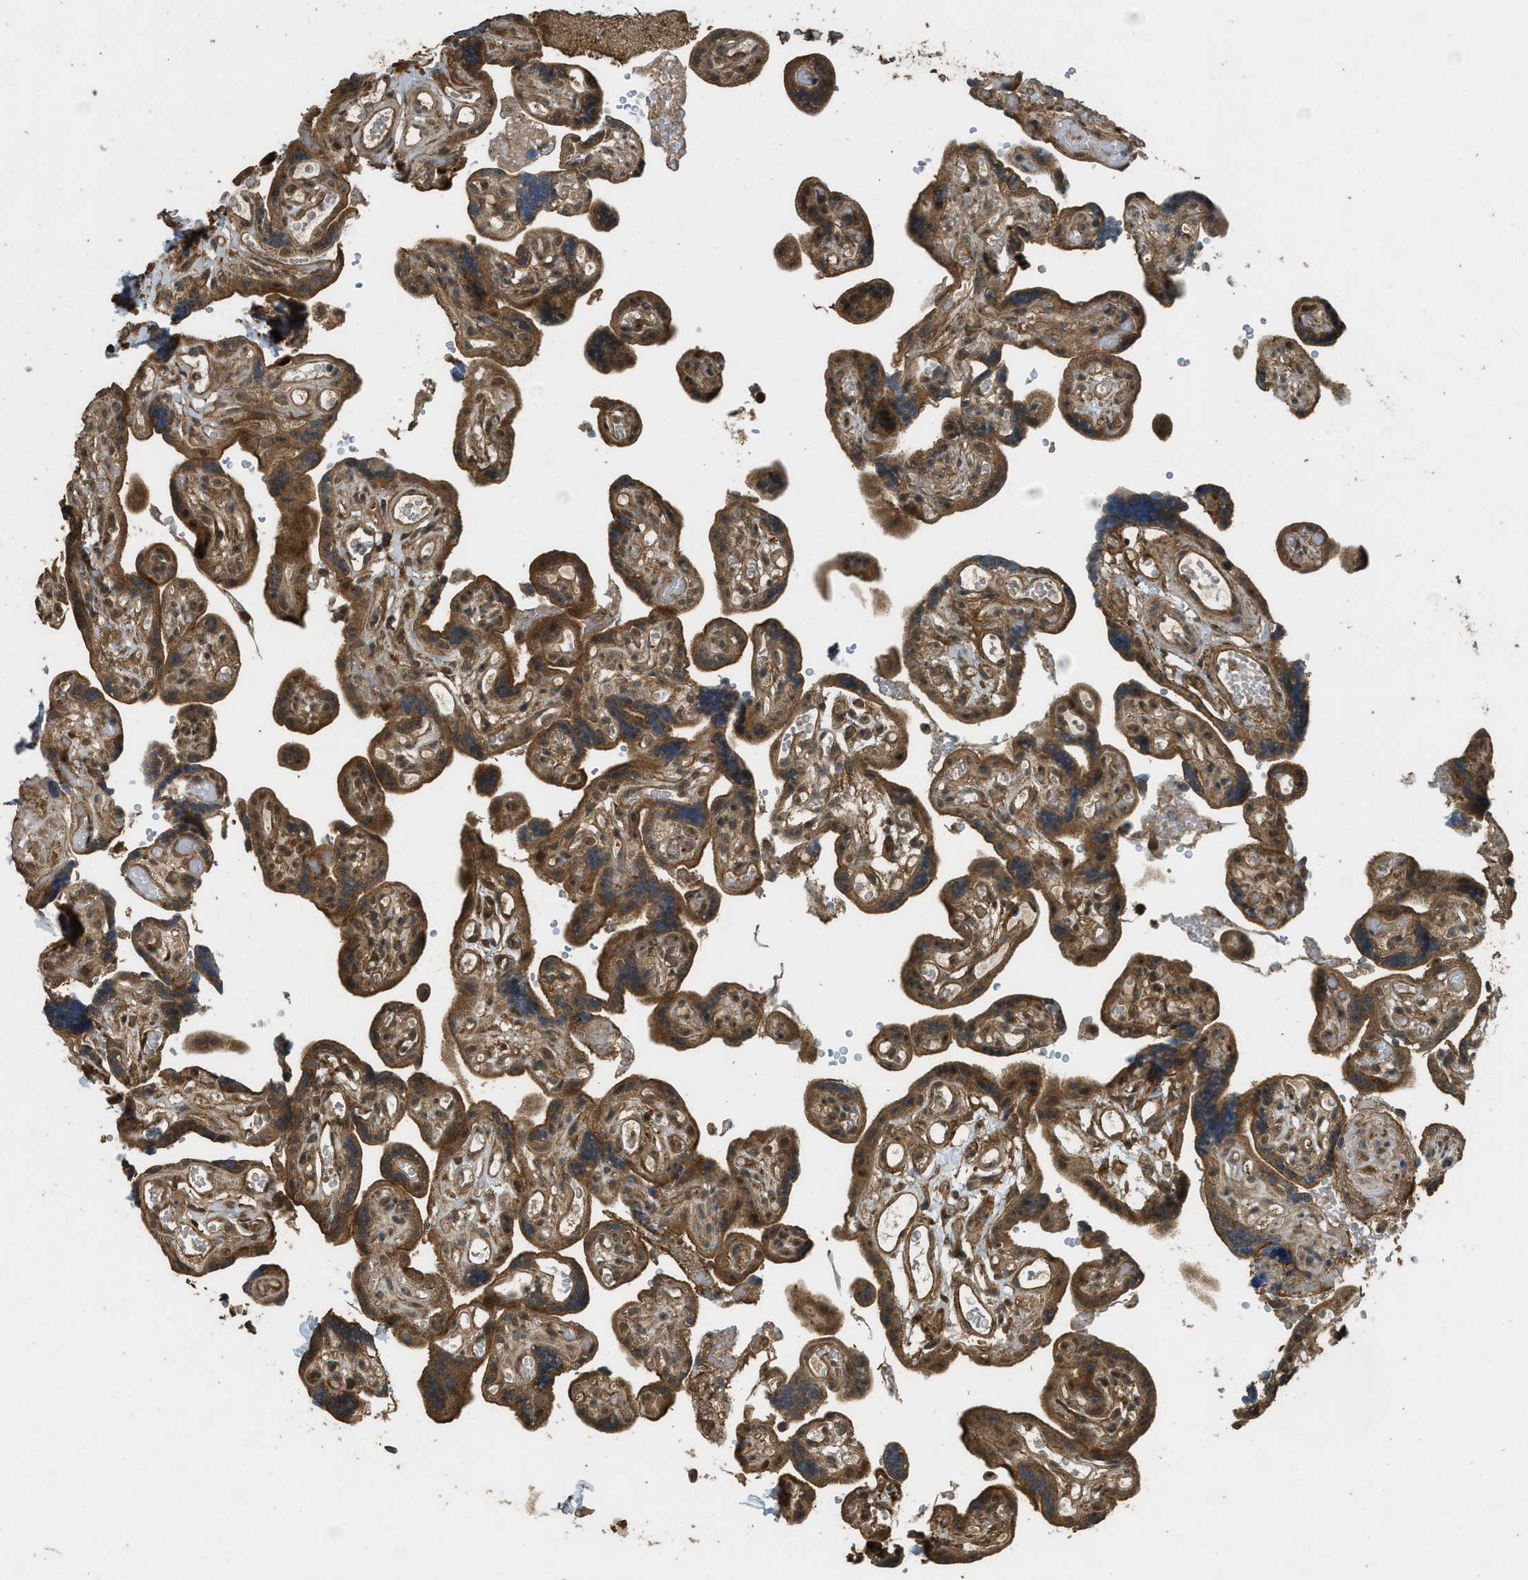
{"staining": {"intensity": "moderate", "quantity": ">75%", "location": "cytoplasmic/membranous"}, "tissue": "placenta", "cell_type": "Decidual cells", "image_type": "normal", "snomed": [{"axis": "morphology", "description": "Normal tissue, NOS"}, {"axis": "topography", "description": "Placenta"}], "caption": "Immunohistochemistry image of unremarkable human placenta stained for a protein (brown), which exhibits medium levels of moderate cytoplasmic/membranous staining in approximately >75% of decidual cells.", "gene": "PPP6R3", "patient": {"sex": "female", "age": 30}}